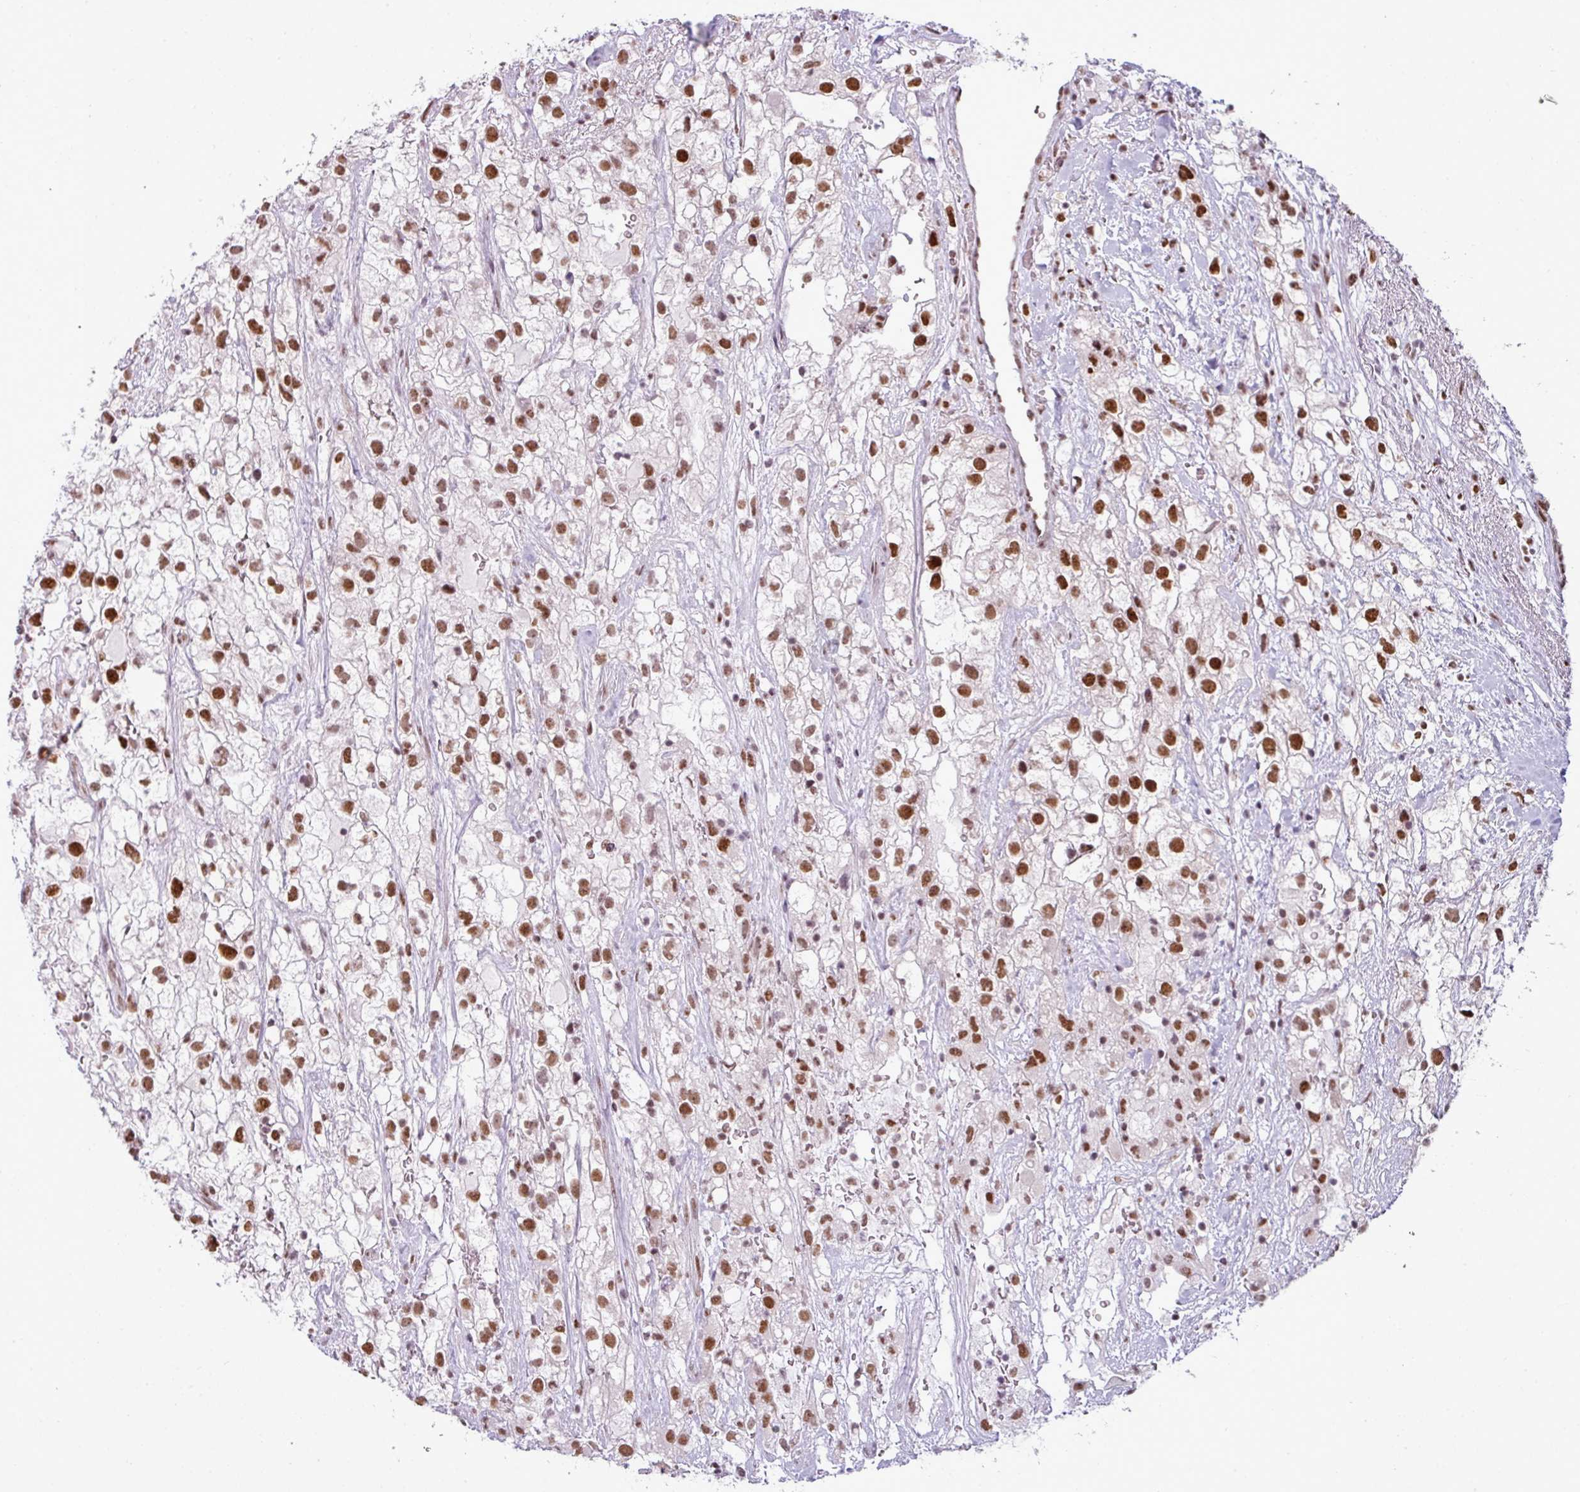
{"staining": {"intensity": "strong", "quantity": ">75%", "location": "nuclear"}, "tissue": "renal cancer", "cell_type": "Tumor cells", "image_type": "cancer", "snomed": [{"axis": "morphology", "description": "Adenocarcinoma, NOS"}, {"axis": "topography", "description": "Kidney"}], "caption": "Human renal adenocarcinoma stained with a protein marker exhibits strong staining in tumor cells.", "gene": "ARL6IP4", "patient": {"sex": "male", "age": 59}}